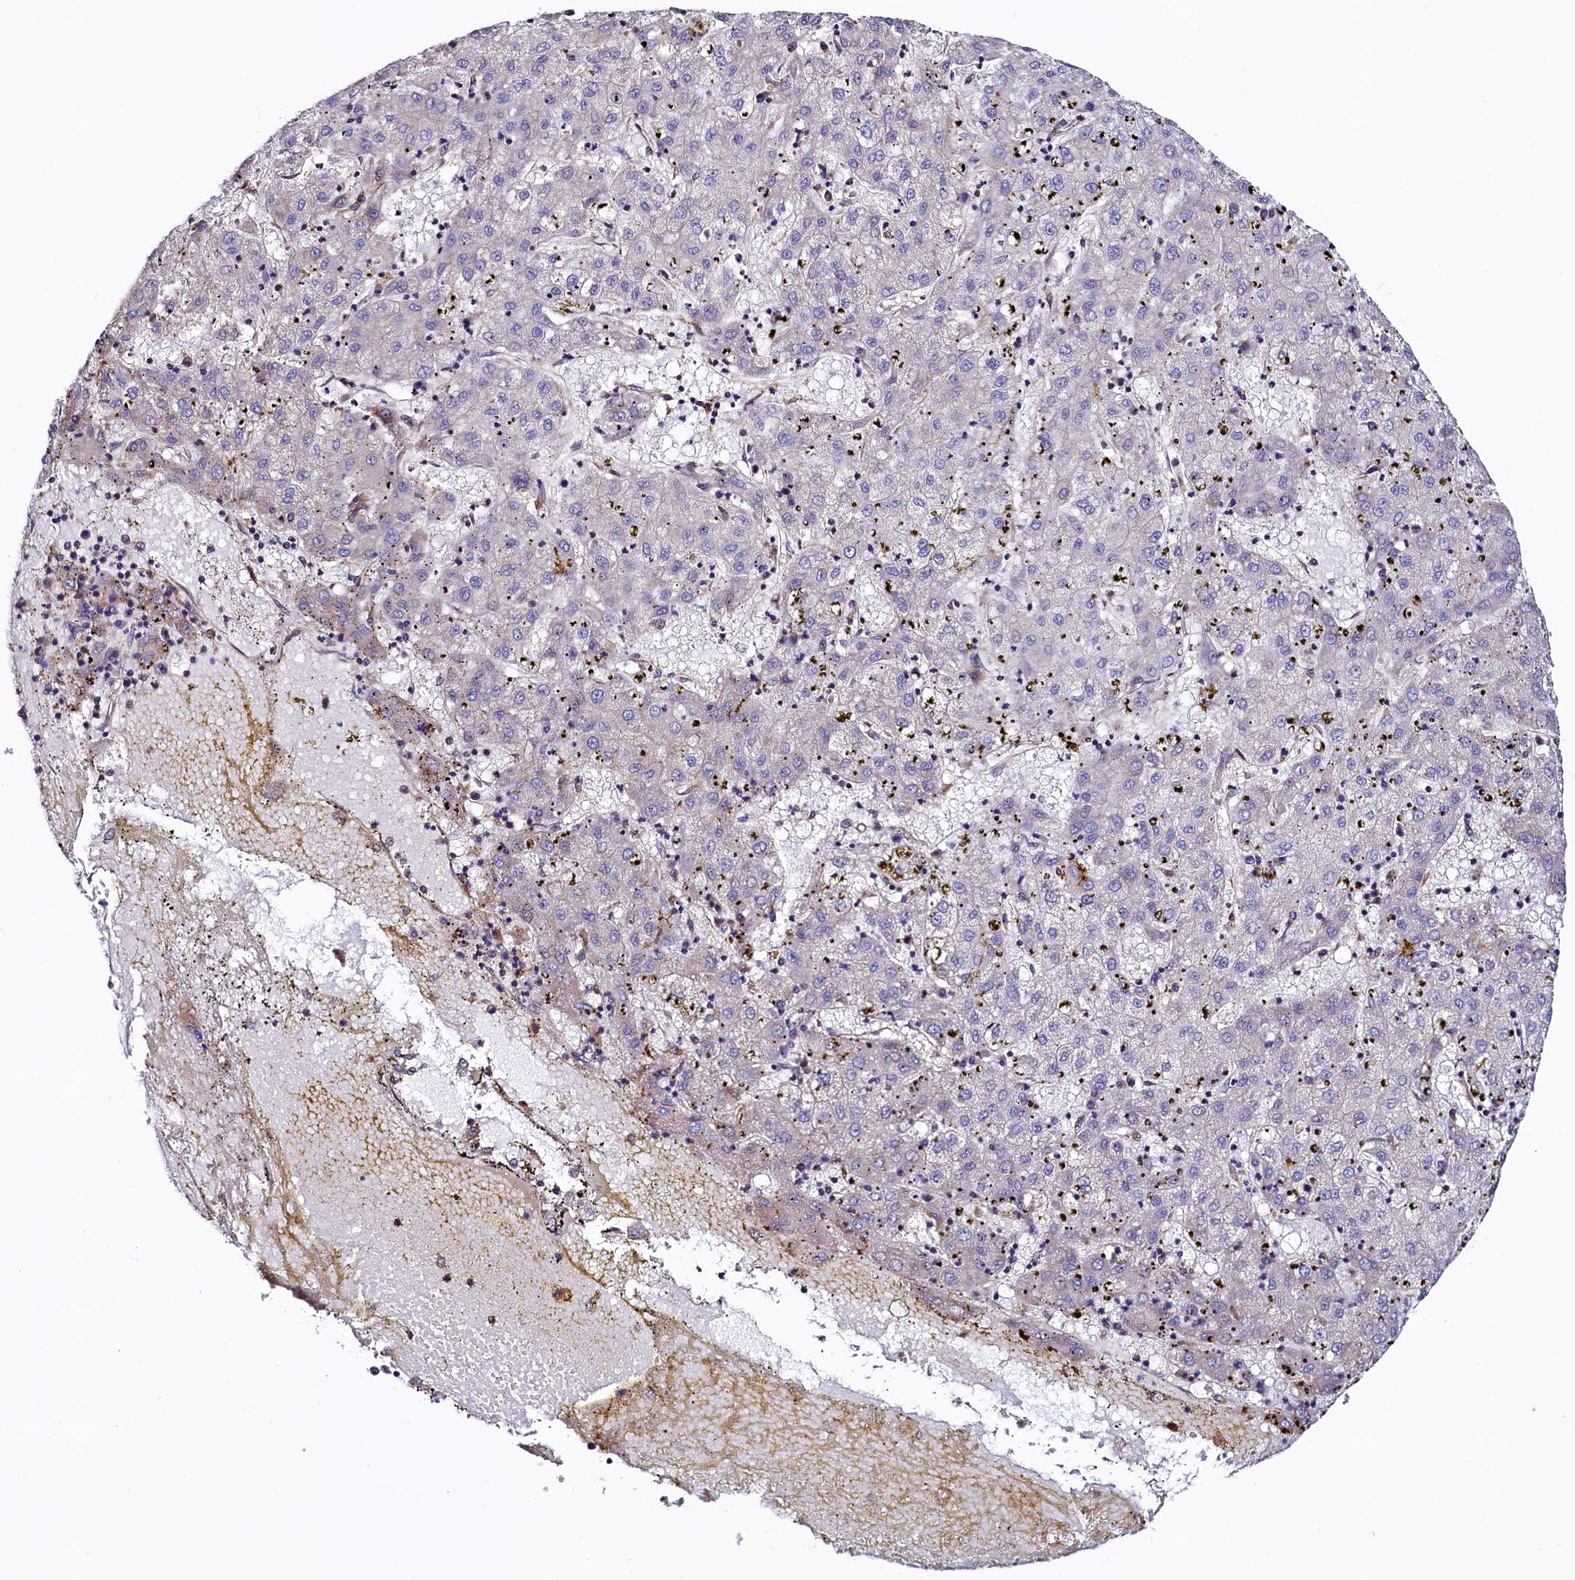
{"staining": {"intensity": "negative", "quantity": "none", "location": "none"}, "tissue": "liver cancer", "cell_type": "Tumor cells", "image_type": "cancer", "snomed": [{"axis": "morphology", "description": "Carcinoma, Hepatocellular, NOS"}, {"axis": "topography", "description": "Liver"}], "caption": "A micrograph of human hepatocellular carcinoma (liver) is negative for staining in tumor cells.", "gene": "ATXN2L", "patient": {"sex": "male", "age": 72}}